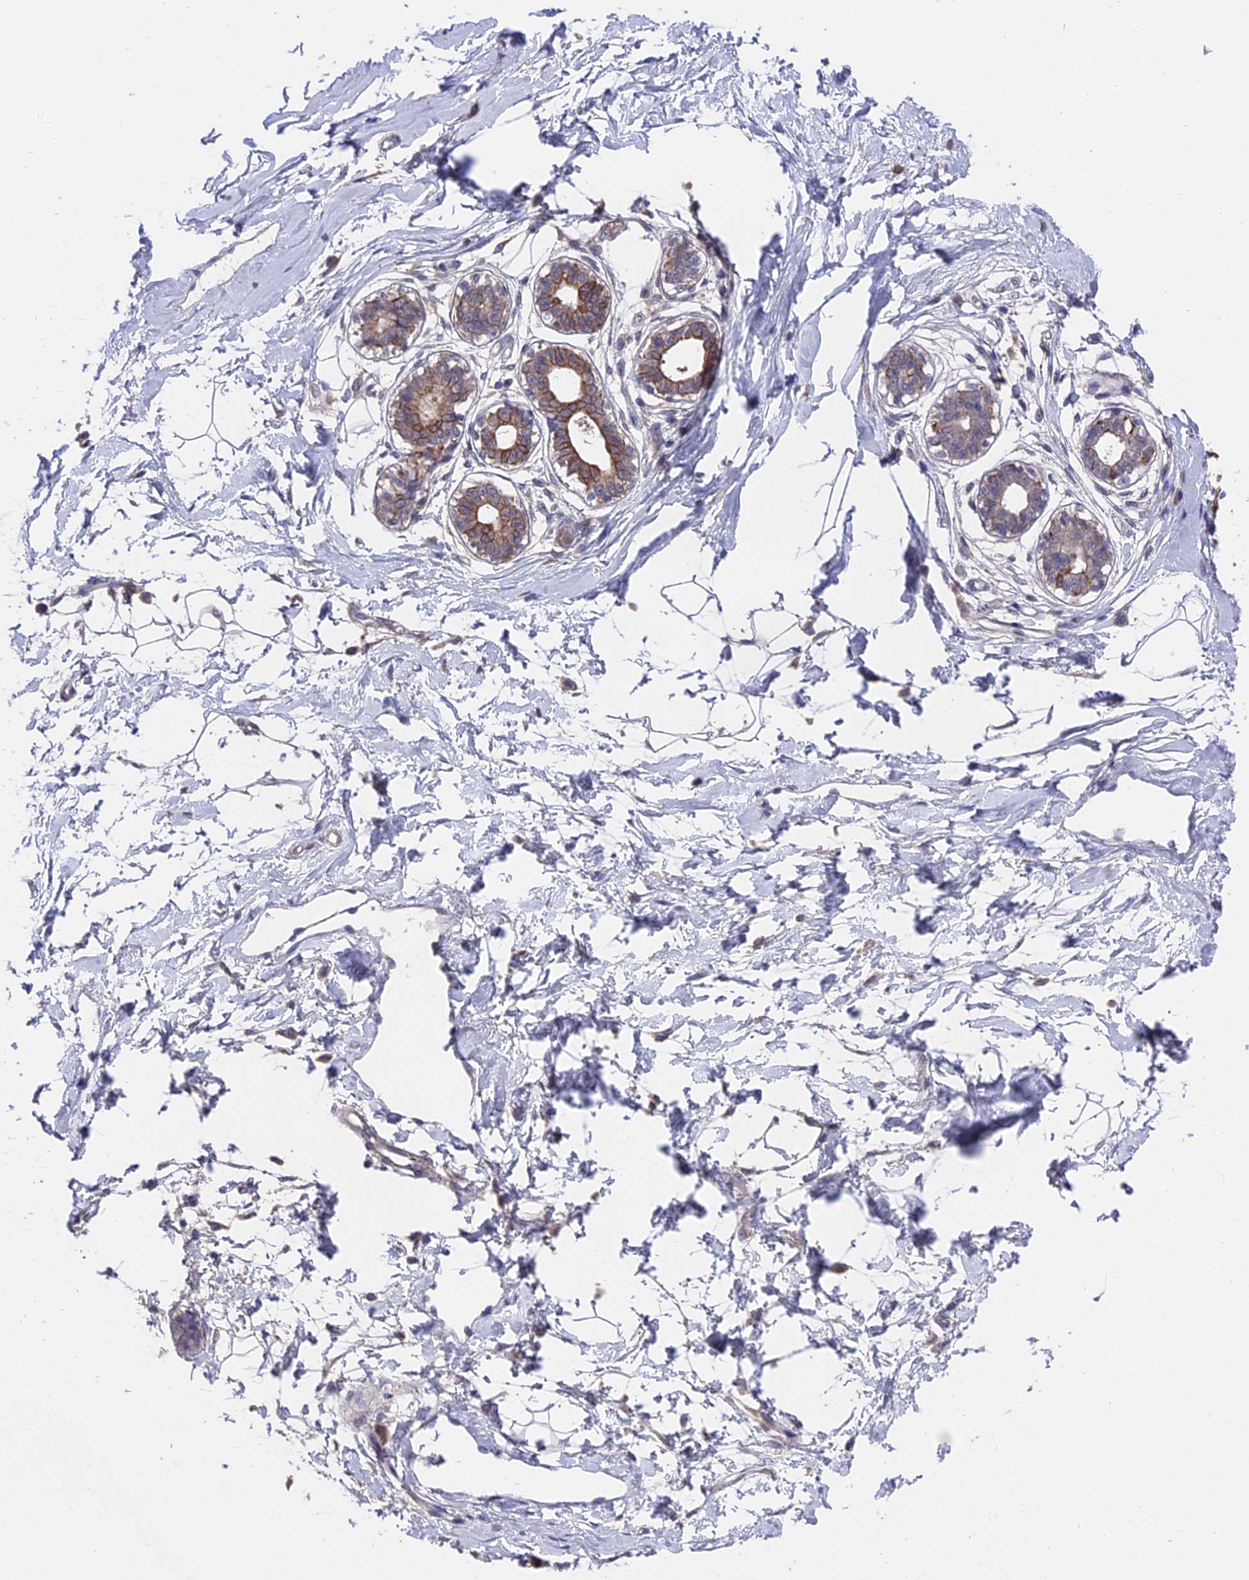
{"staining": {"intensity": "negative", "quantity": "none", "location": "none"}, "tissue": "breast", "cell_type": "Adipocytes", "image_type": "normal", "snomed": [{"axis": "morphology", "description": "Normal tissue, NOS"}, {"axis": "topography", "description": "Breast"}], "caption": "Immunohistochemical staining of benign breast exhibits no significant positivity in adipocytes.", "gene": "ZCCHC2", "patient": {"sex": "female", "age": 45}}